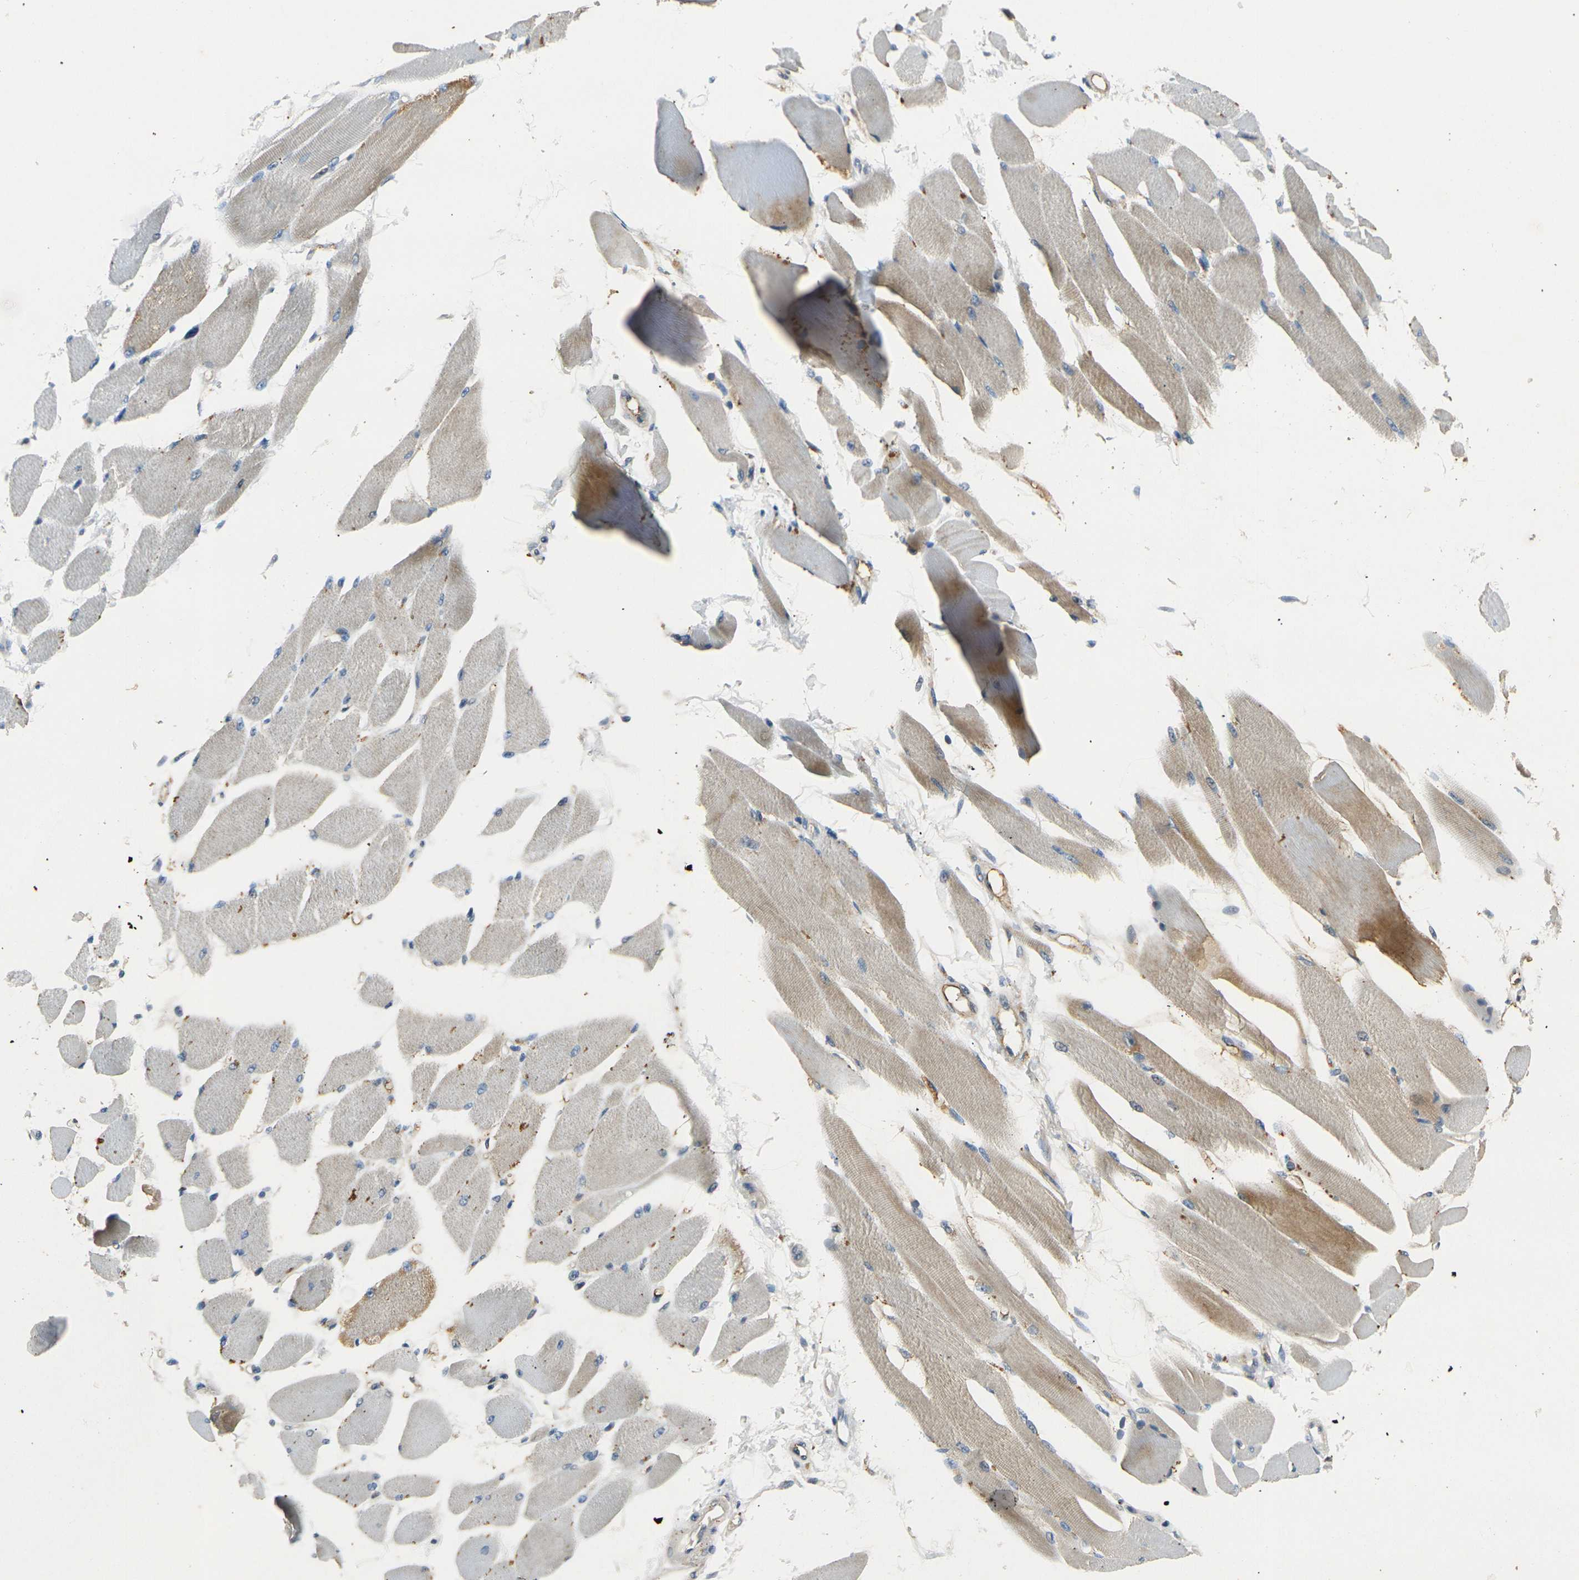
{"staining": {"intensity": "weak", "quantity": "25%-75%", "location": "cytoplasmic/membranous"}, "tissue": "skeletal muscle", "cell_type": "Myocytes", "image_type": "normal", "snomed": [{"axis": "morphology", "description": "Normal tissue, NOS"}, {"axis": "topography", "description": "Skeletal muscle"}, {"axis": "topography", "description": "Peripheral nerve tissue"}], "caption": "The micrograph shows immunohistochemical staining of unremarkable skeletal muscle. There is weak cytoplasmic/membranous expression is appreciated in about 25%-75% of myocytes.", "gene": "PIGL", "patient": {"sex": "female", "age": 84}}